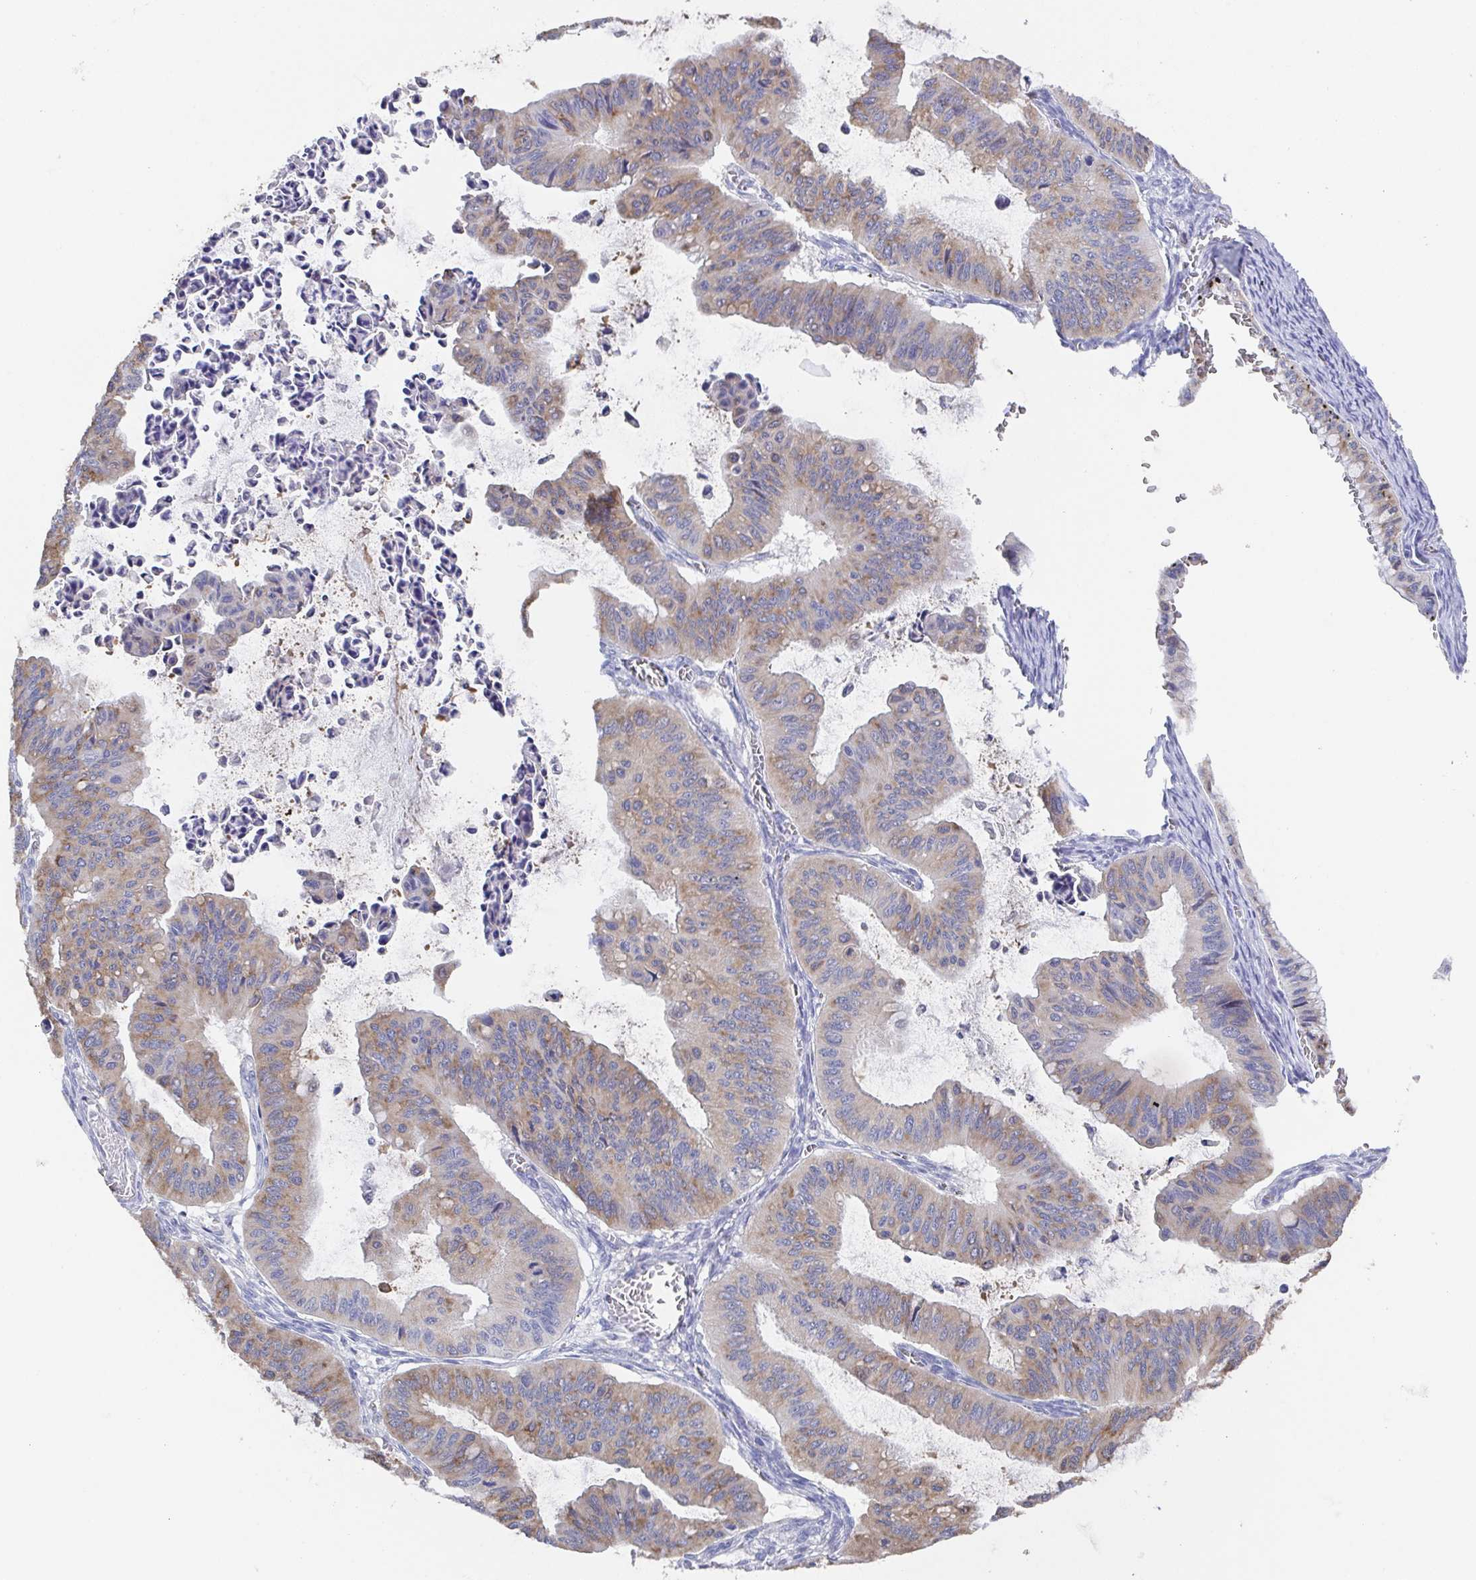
{"staining": {"intensity": "moderate", "quantity": ">75%", "location": "cytoplasmic/membranous"}, "tissue": "ovarian cancer", "cell_type": "Tumor cells", "image_type": "cancer", "snomed": [{"axis": "morphology", "description": "Cystadenocarcinoma, mucinous, NOS"}, {"axis": "topography", "description": "Ovary"}], "caption": "High-power microscopy captured an immunohistochemistry (IHC) image of ovarian cancer (mucinous cystadenocarcinoma), revealing moderate cytoplasmic/membranous expression in about >75% of tumor cells.", "gene": "SSC4D", "patient": {"sex": "female", "age": 72}}